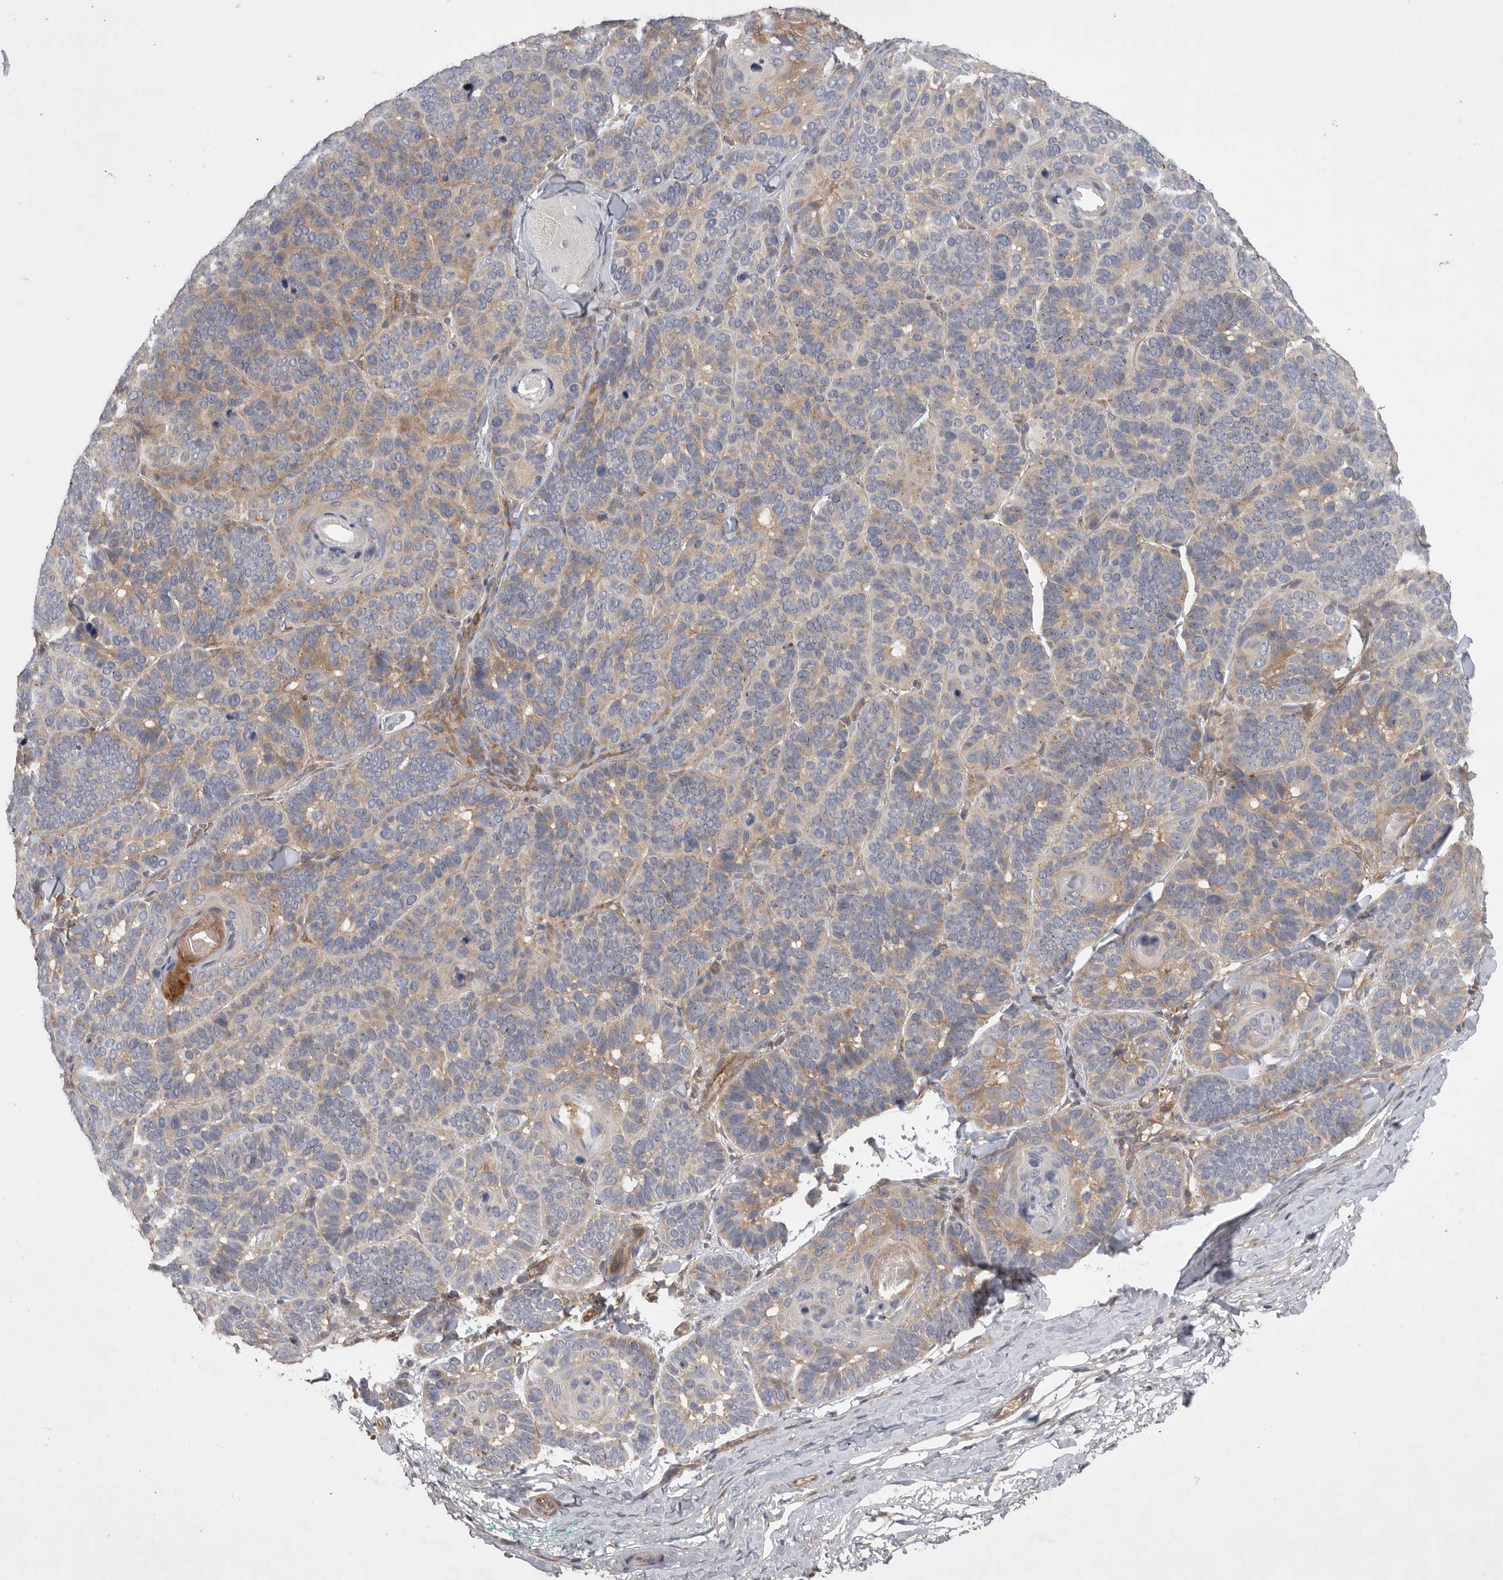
{"staining": {"intensity": "weak", "quantity": "<25%", "location": "cytoplasmic/membranous"}, "tissue": "skin cancer", "cell_type": "Tumor cells", "image_type": "cancer", "snomed": [{"axis": "morphology", "description": "Basal cell carcinoma"}, {"axis": "topography", "description": "Skin"}], "caption": "Immunohistochemistry of skin basal cell carcinoma displays no expression in tumor cells.", "gene": "C1orf109", "patient": {"sex": "male", "age": 62}}